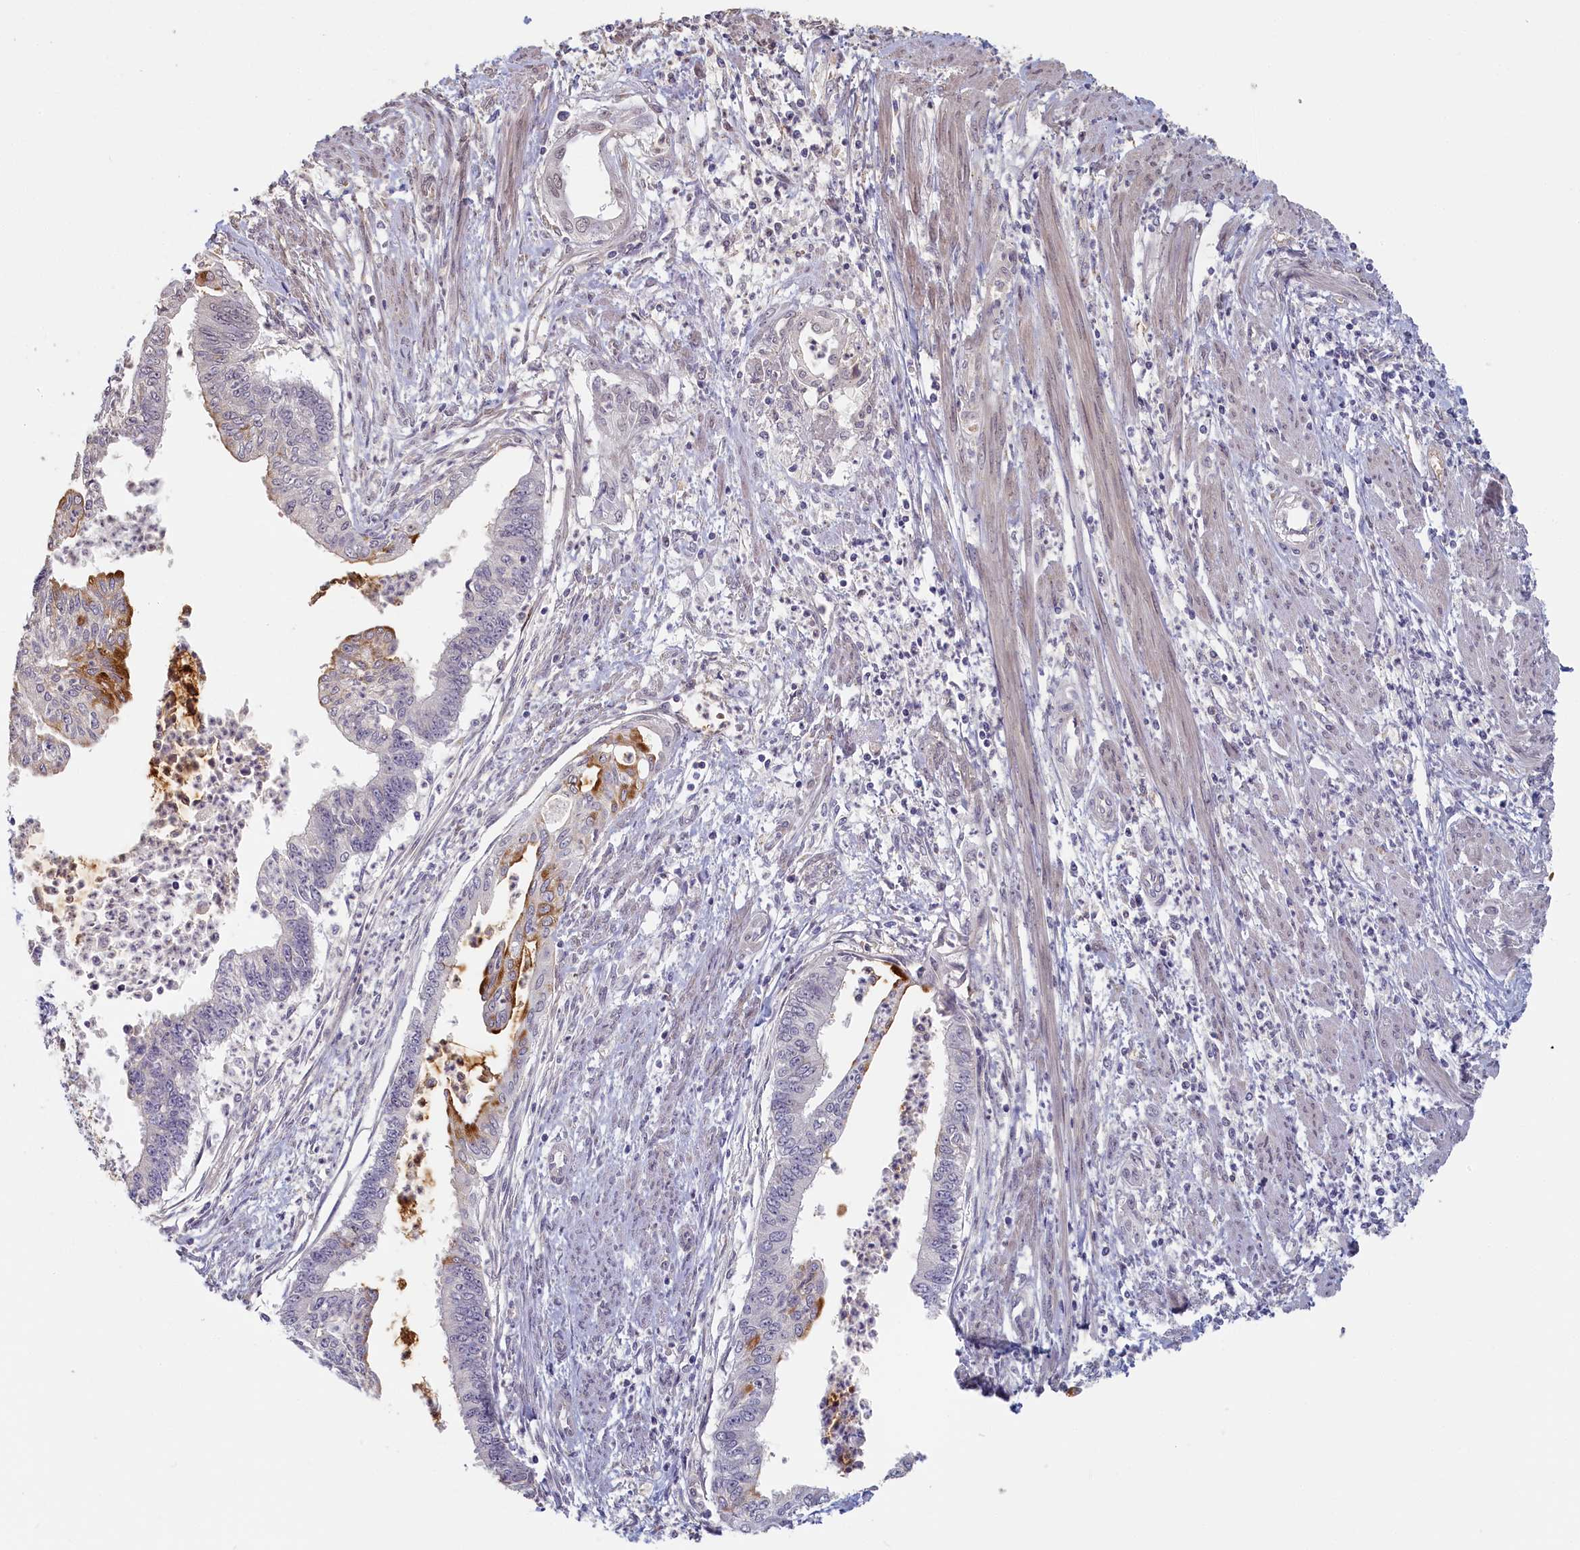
{"staining": {"intensity": "negative", "quantity": "none", "location": "none"}, "tissue": "endometrial cancer", "cell_type": "Tumor cells", "image_type": "cancer", "snomed": [{"axis": "morphology", "description": "Adenocarcinoma, NOS"}, {"axis": "topography", "description": "Endometrium"}], "caption": "Image shows no protein positivity in tumor cells of adenocarcinoma (endometrial) tissue. (DAB (3,3'-diaminobenzidine) immunohistochemistry (IHC) with hematoxylin counter stain).", "gene": "STX16", "patient": {"sex": "female", "age": 73}}